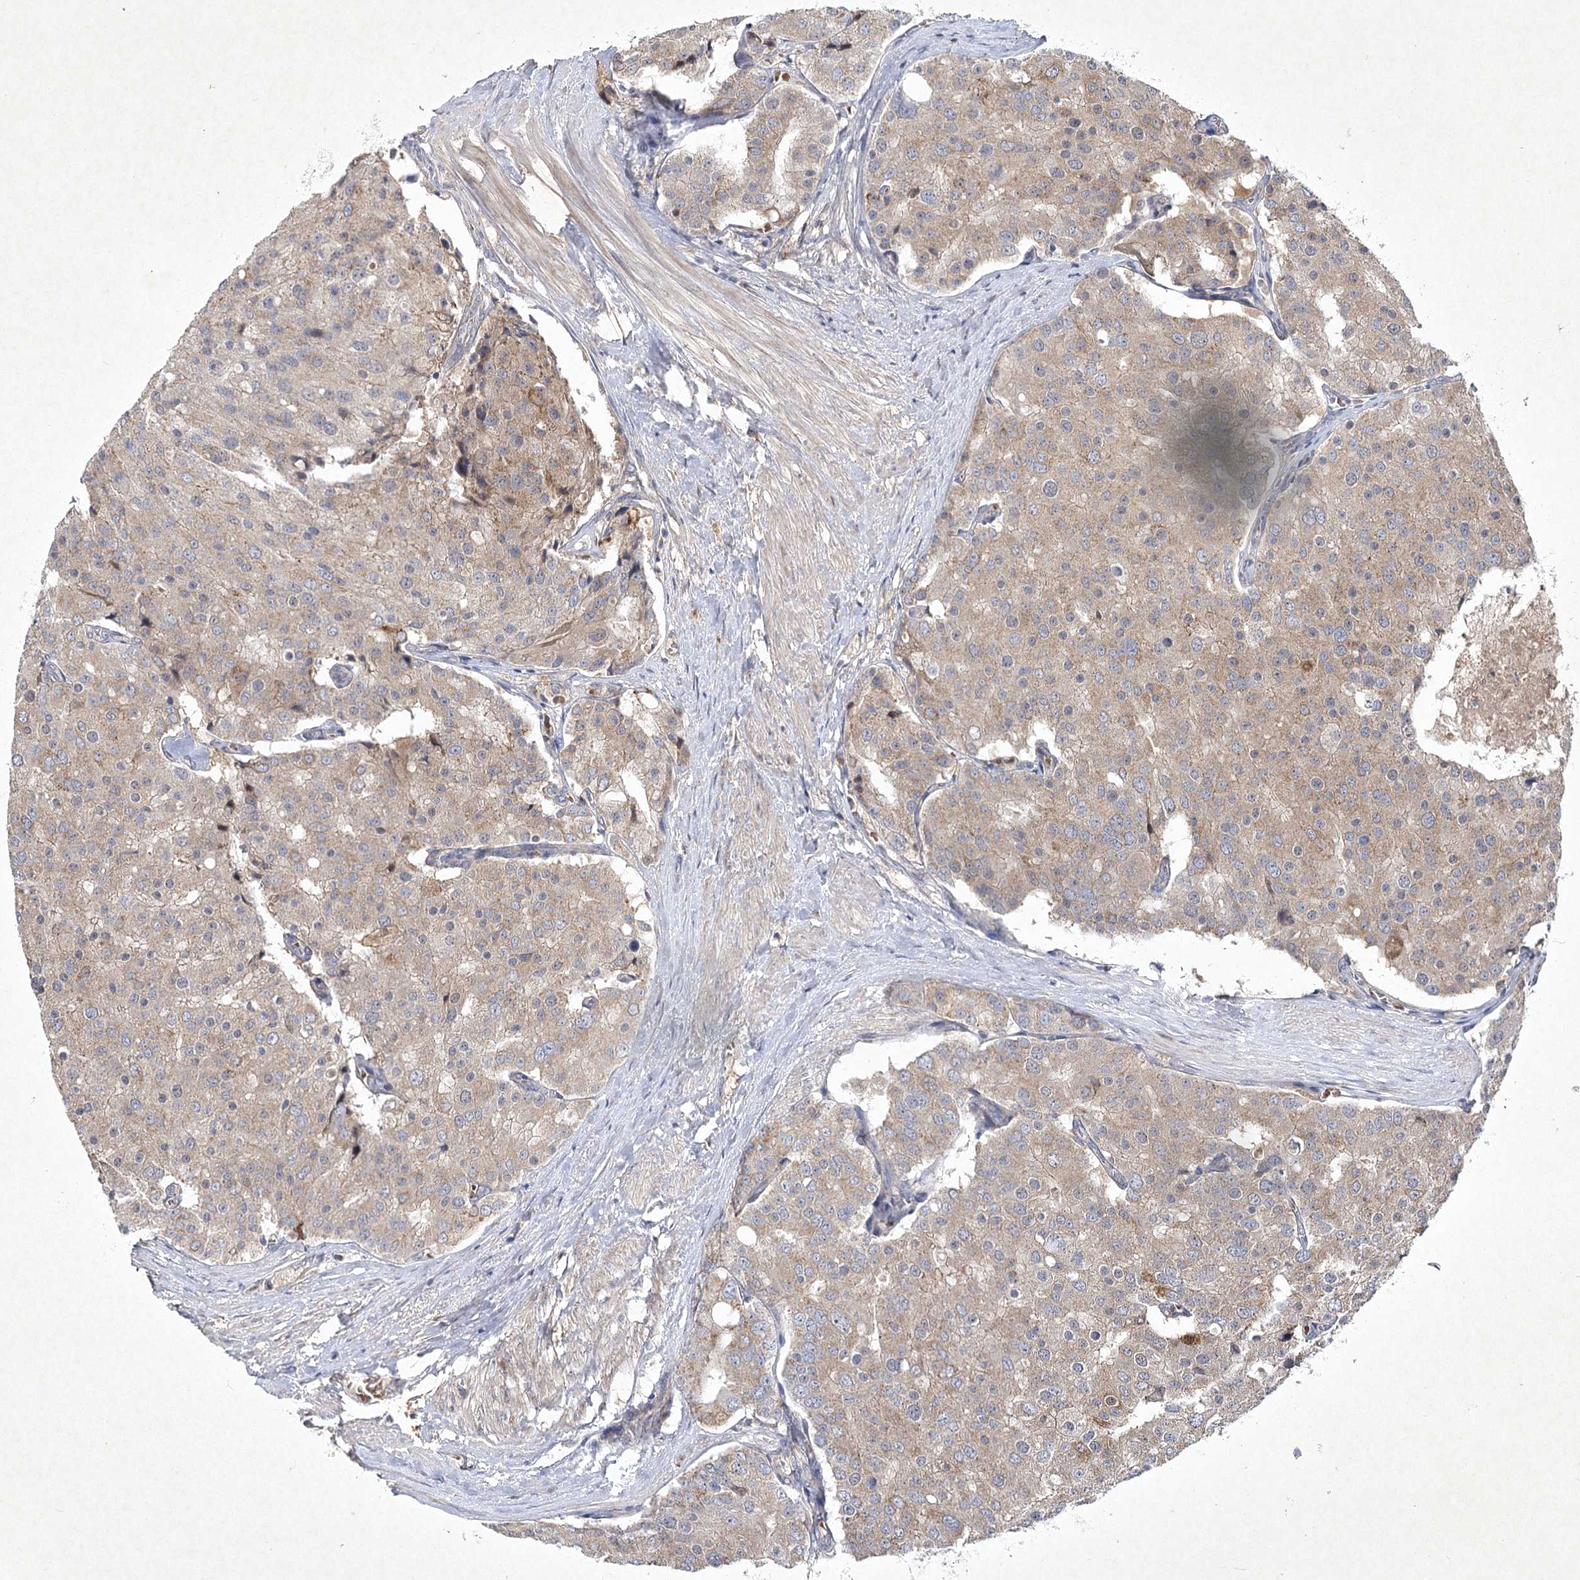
{"staining": {"intensity": "moderate", "quantity": "25%-75%", "location": "cytoplasmic/membranous"}, "tissue": "prostate cancer", "cell_type": "Tumor cells", "image_type": "cancer", "snomed": [{"axis": "morphology", "description": "Adenocarcinoma, High grade"}, {"axis": "topography", "description": "Prostate"}], "caption": "Immunohistochemistry (IHC) of human prostate cancer displays medium levels of moderate cytoplasmic/membranous expression in approximately 25%-75% of tumor cells.", "gene": "PYROXD2", "patient": {"sex": "male", "age": 50}}